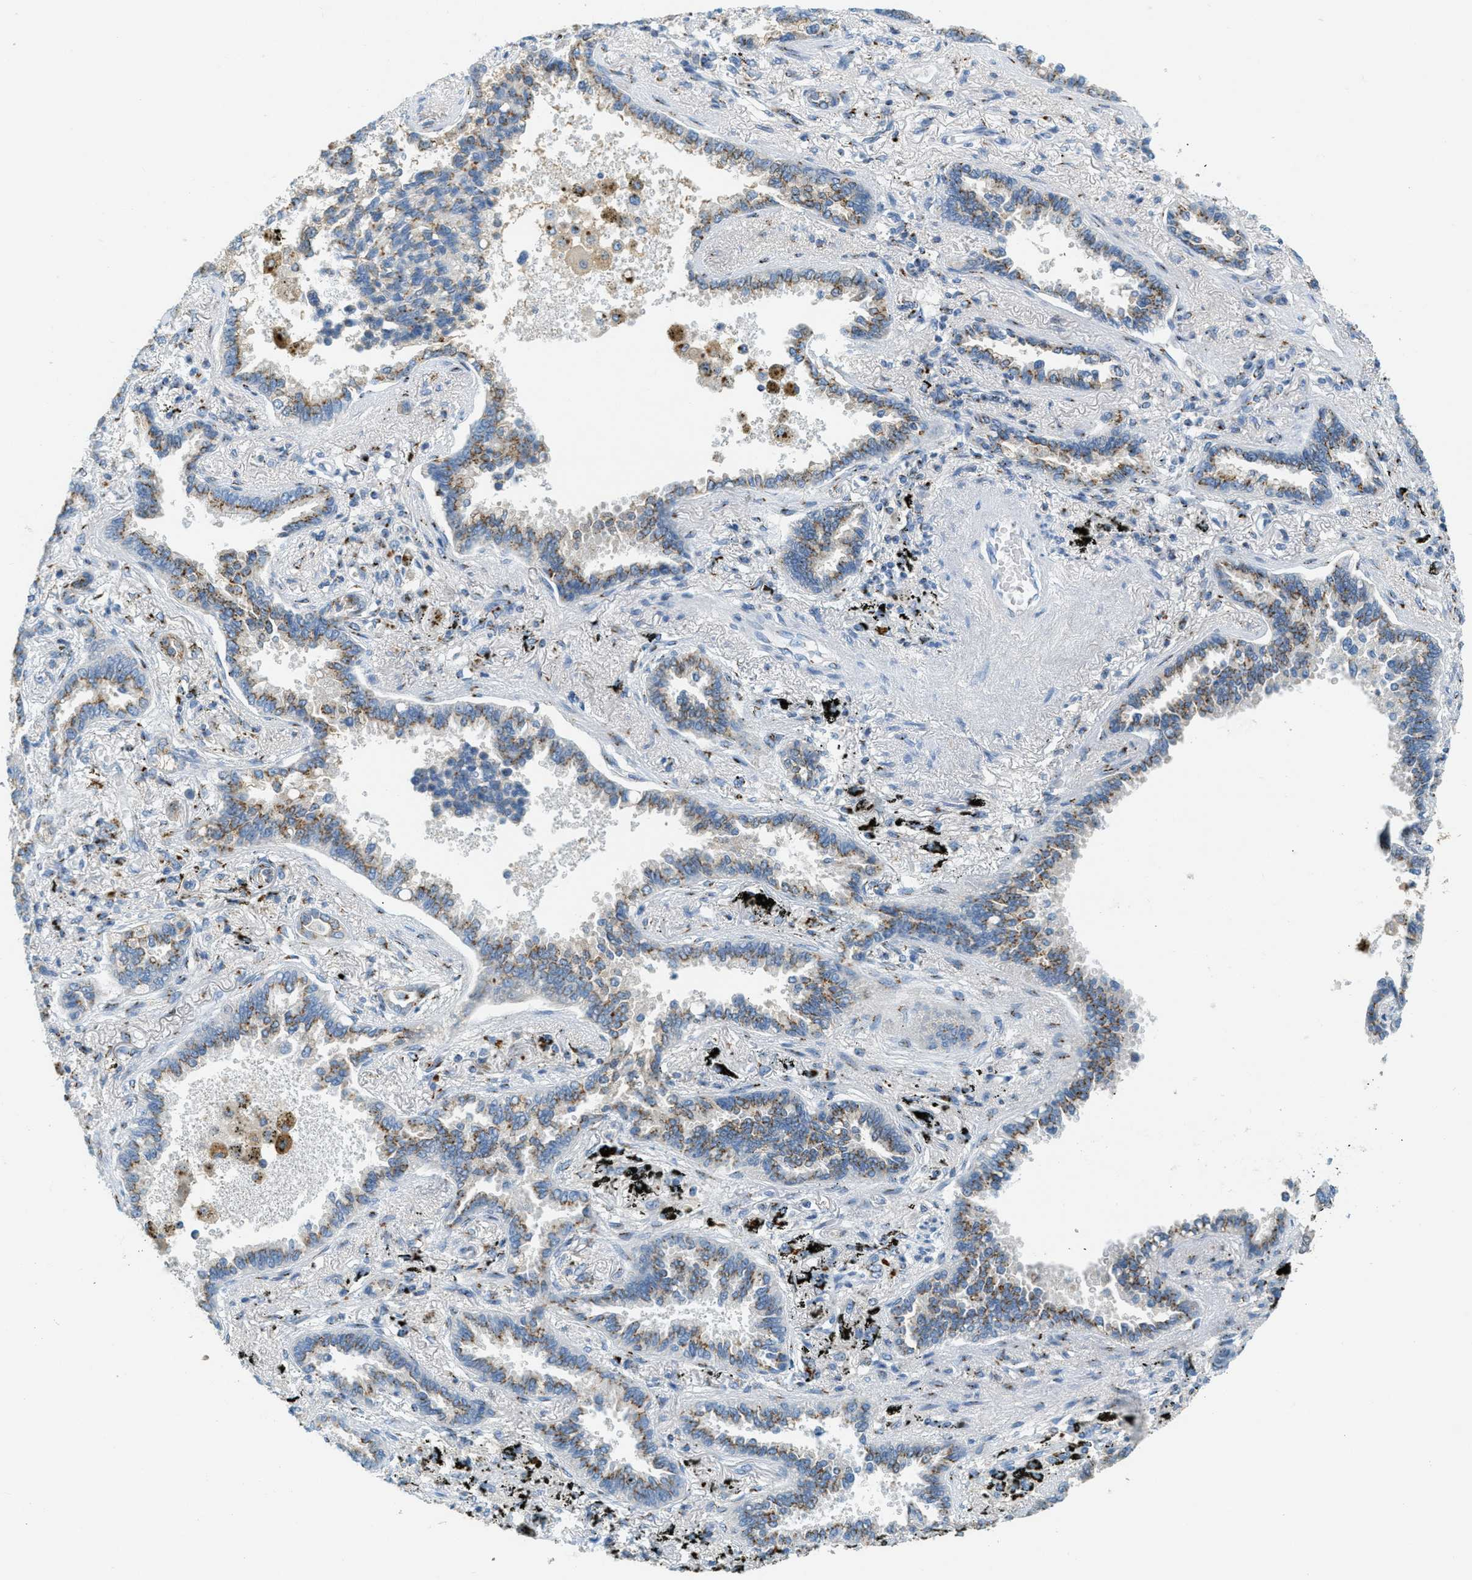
{"staining": {"intensity": "moderate", "quantity": "25%-75%", "location": "cytoplasmic/membranous"}, "tissue": "lung cancer", "cell_type": "Tumor cells", "image_type": "cancer", "snomed": [{"axis": "morphology", "description": "Normal tissue, NOS"}, {"axis": "morphology", "description": "Adenocarcinoma, NOS"}, {"axis": "topography", "description": "Lung"}], "caption": "Immunohistochemistry (IHC) (DAB) staining of lung cancer reveals moderate cytoplasmic/membranous protein expression in approximately 25%-75% of tumor cells.", "gene": "ENTPD4", "patient": {"sex": "male", "age": 59}}